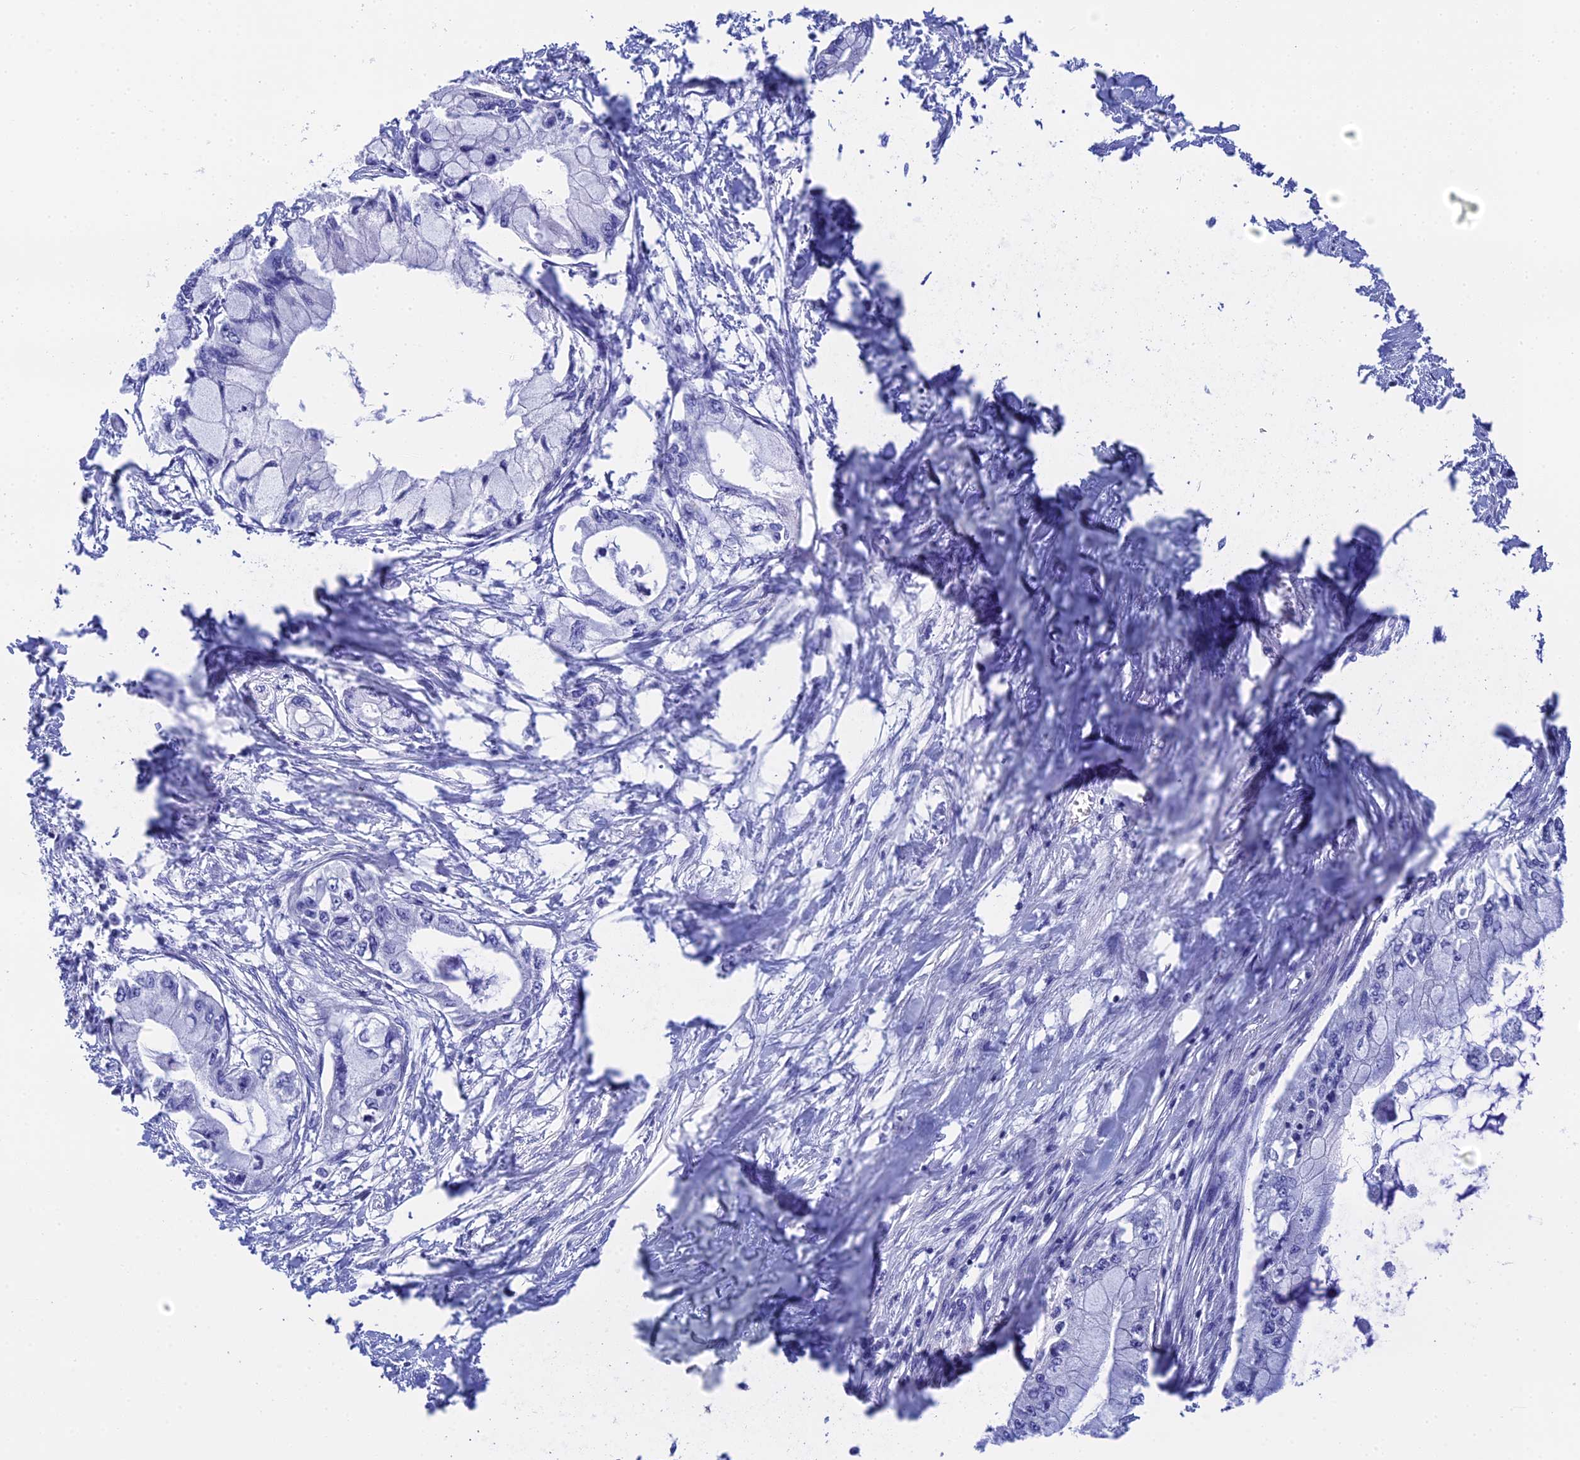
{"staining": {"intensity": "negative", "quantity": "none", "location": "none"}, "tissue": "pancreatic cancer", "cell_type": "Tumor cells", "image_type": "cancer", "snomed": [{"axis": "morphology", "description": "Adenocarcinoma, NOS"}, {"axis": "topography", "description": "Pancreas"}], "caption": "Pancreatic cancer (adenocarcinoma) stained for a protein using immunohistochemistry shows no positivity tumor cells.", "gene": "TEX101", "patient": {"sex": "male", "age": 48}}